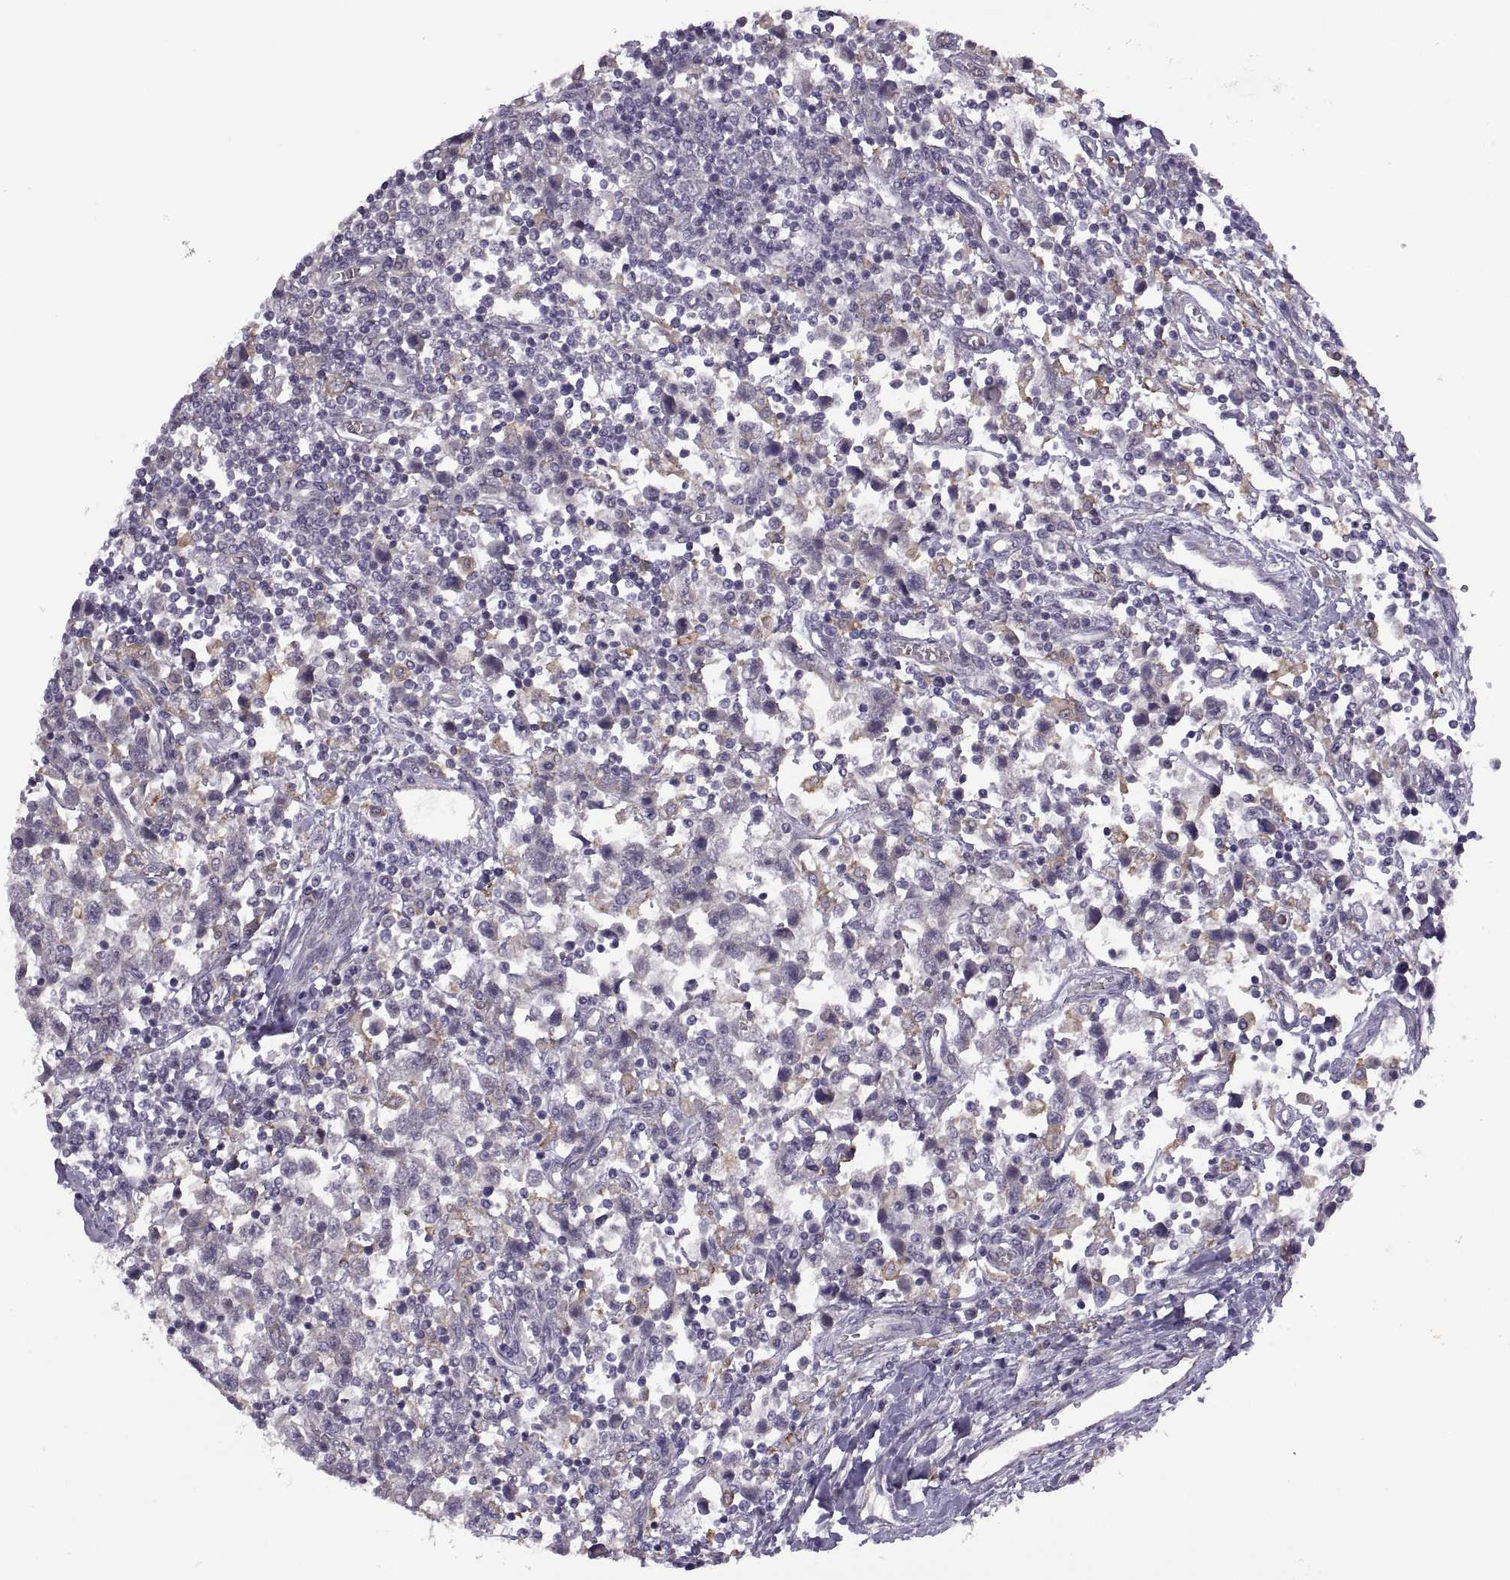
{"staining": {"intensity": "negative", "quantity": "none", "location": "none"}, "tissue": "testis cancer", "cell_type": "Tumor cells", "image_type": "cancer", "snomed": [{"axis": "morphology", "description": "Seminoma, NOS"}, {"axis": "topography", "description": "Testis"}], "caption": "DAB (3,3'-diaminobenzidine) immunohistochemical staining of testis seminoma exhibits no significant expression in tumor cells. Brightfield microscopy of immunohistochemistry (IHC) stained with DAB (brown) and hematoxylin (blue), captured at high magnification.", "gene": "MEIOC", "patient": {"sex": "male", "age": 34}}